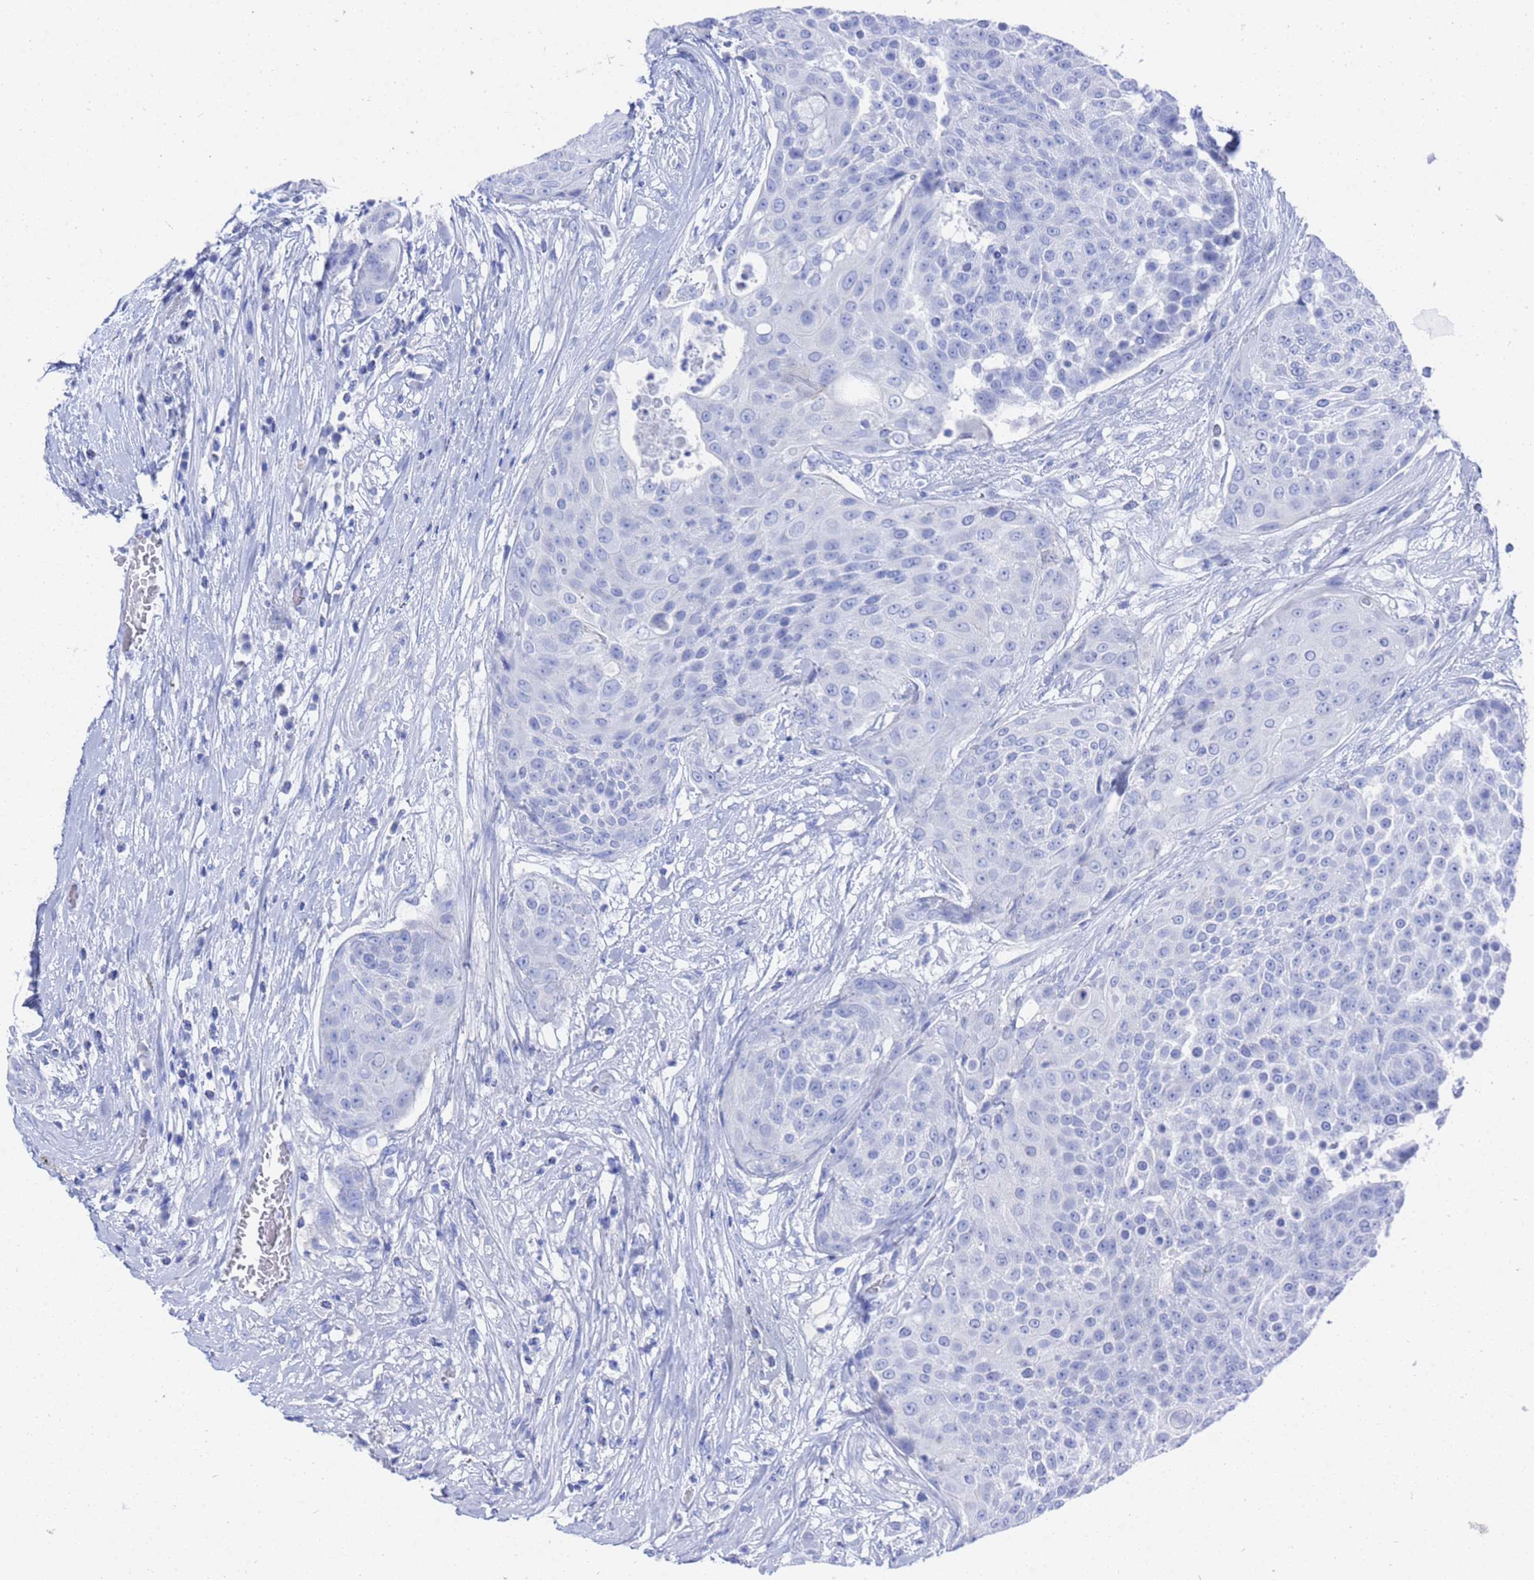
{"staining": {"intensity": "negative", "quantity": "none", "location": "none"}, "tissue": "urothelial cancer", "cell_type": "Tumor cells", "image_type": "cancer", "snomed": [{"axis": "morphology", "description": "Urothelial carcinoma, High grade"}, {"axis": "topography", "description": "Urinary bladder"}], "caption": "Immunohistochemical staining of human urothelial carcinoma (high-grade) exhibits no significant positivity in tumor cells. Nuclei are stained in blue.", "gene": "GGT1", "patient": {"sex": "female", "age": 63}}